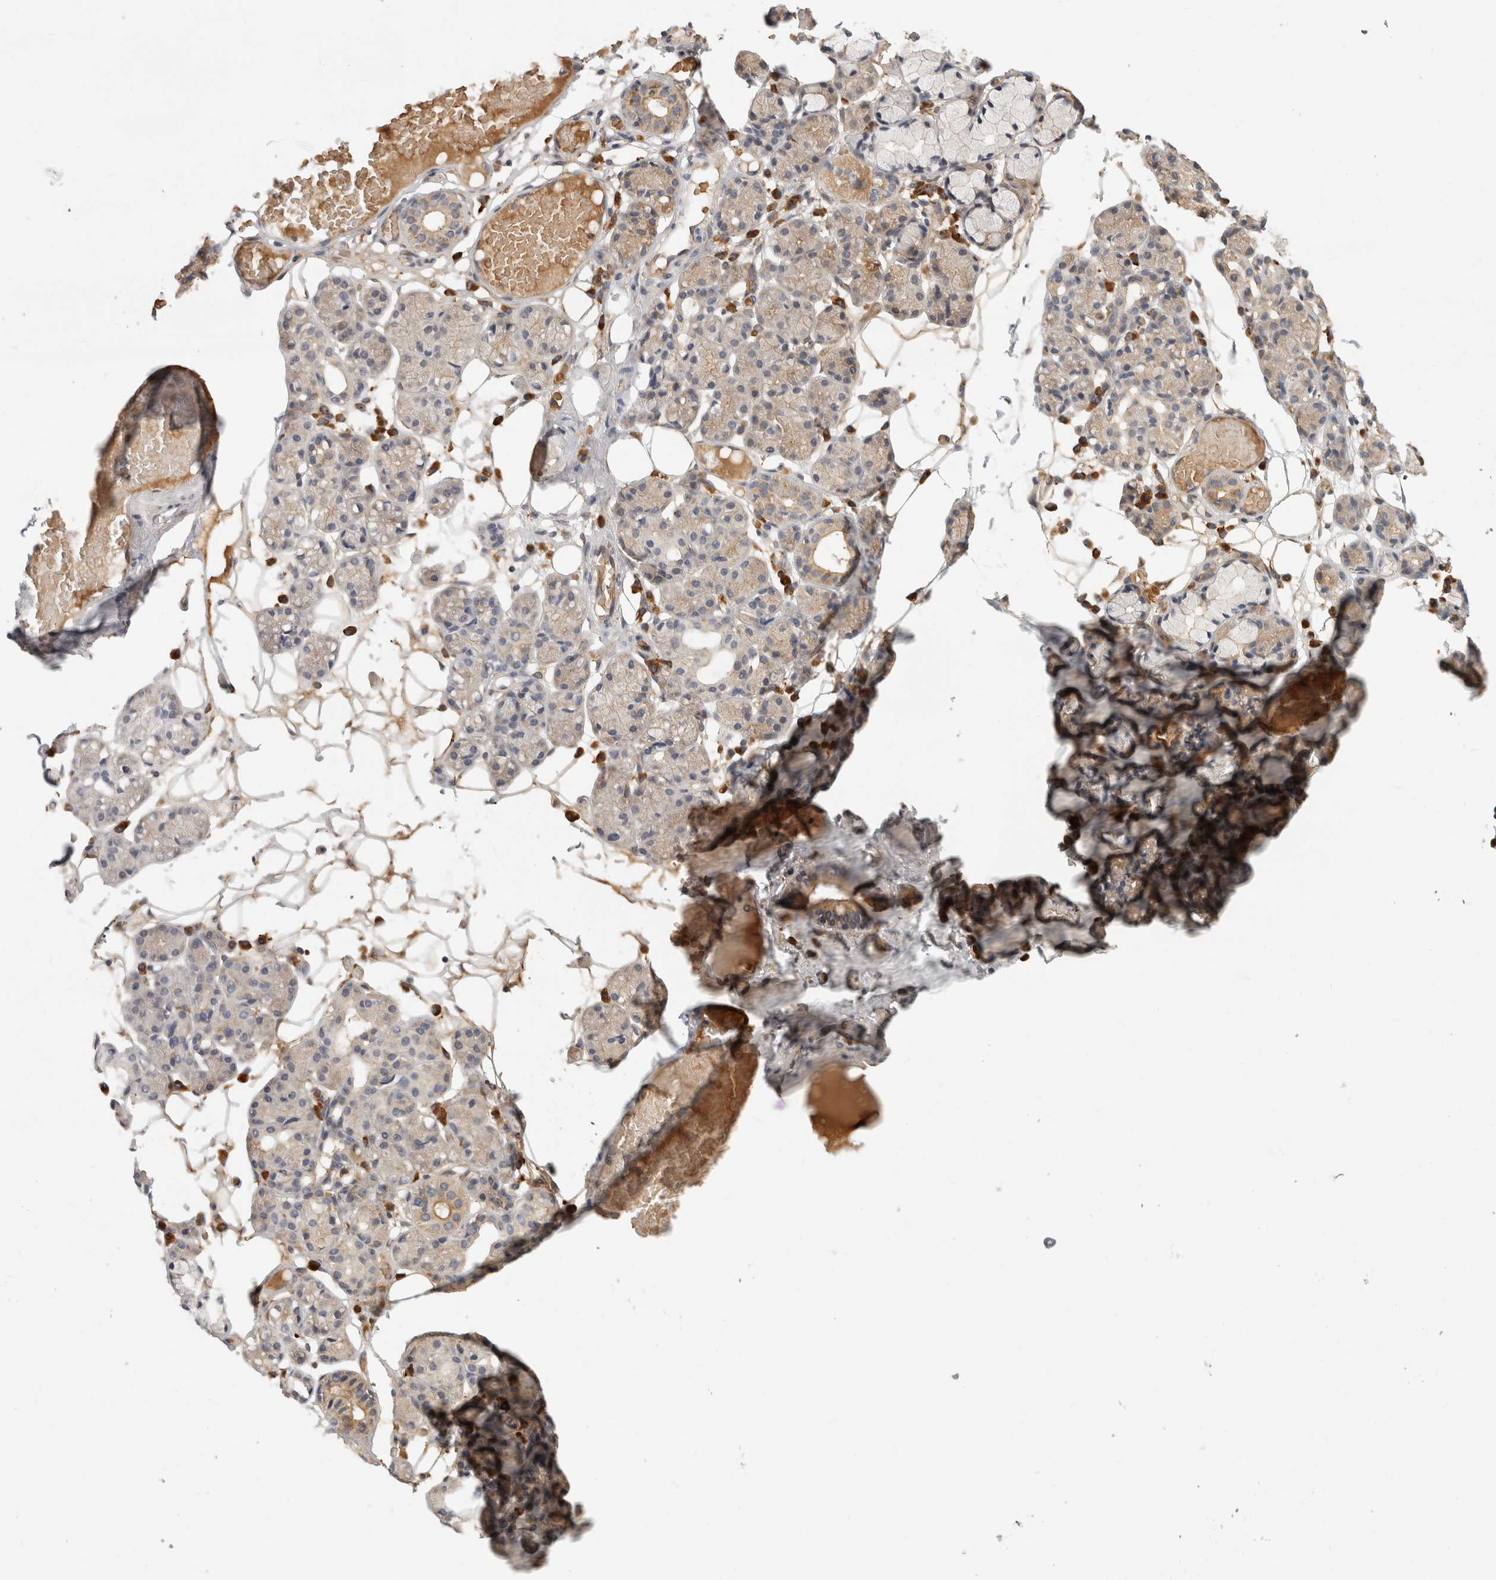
{"staining": {"intensity": "weak", "quantity": "<25%", "location": "cytoplasmic/membranous"}, "tissue": "salivary gland", "cell_type": "Glandular cells", "image_type": "normal", "snomed": [{"axis": "morphology", "description": "Normal tissue, NOS"}, {"axis": "topography", "description": "Salivary gland"}], "caption": "High power microscopy photomicrograph of an IHC photomicrograph of normal salivary gland, revealing no significant positivity in glandular cells.", "gene": "APOL2", "patient": {"sex": "male", "age": 63}}